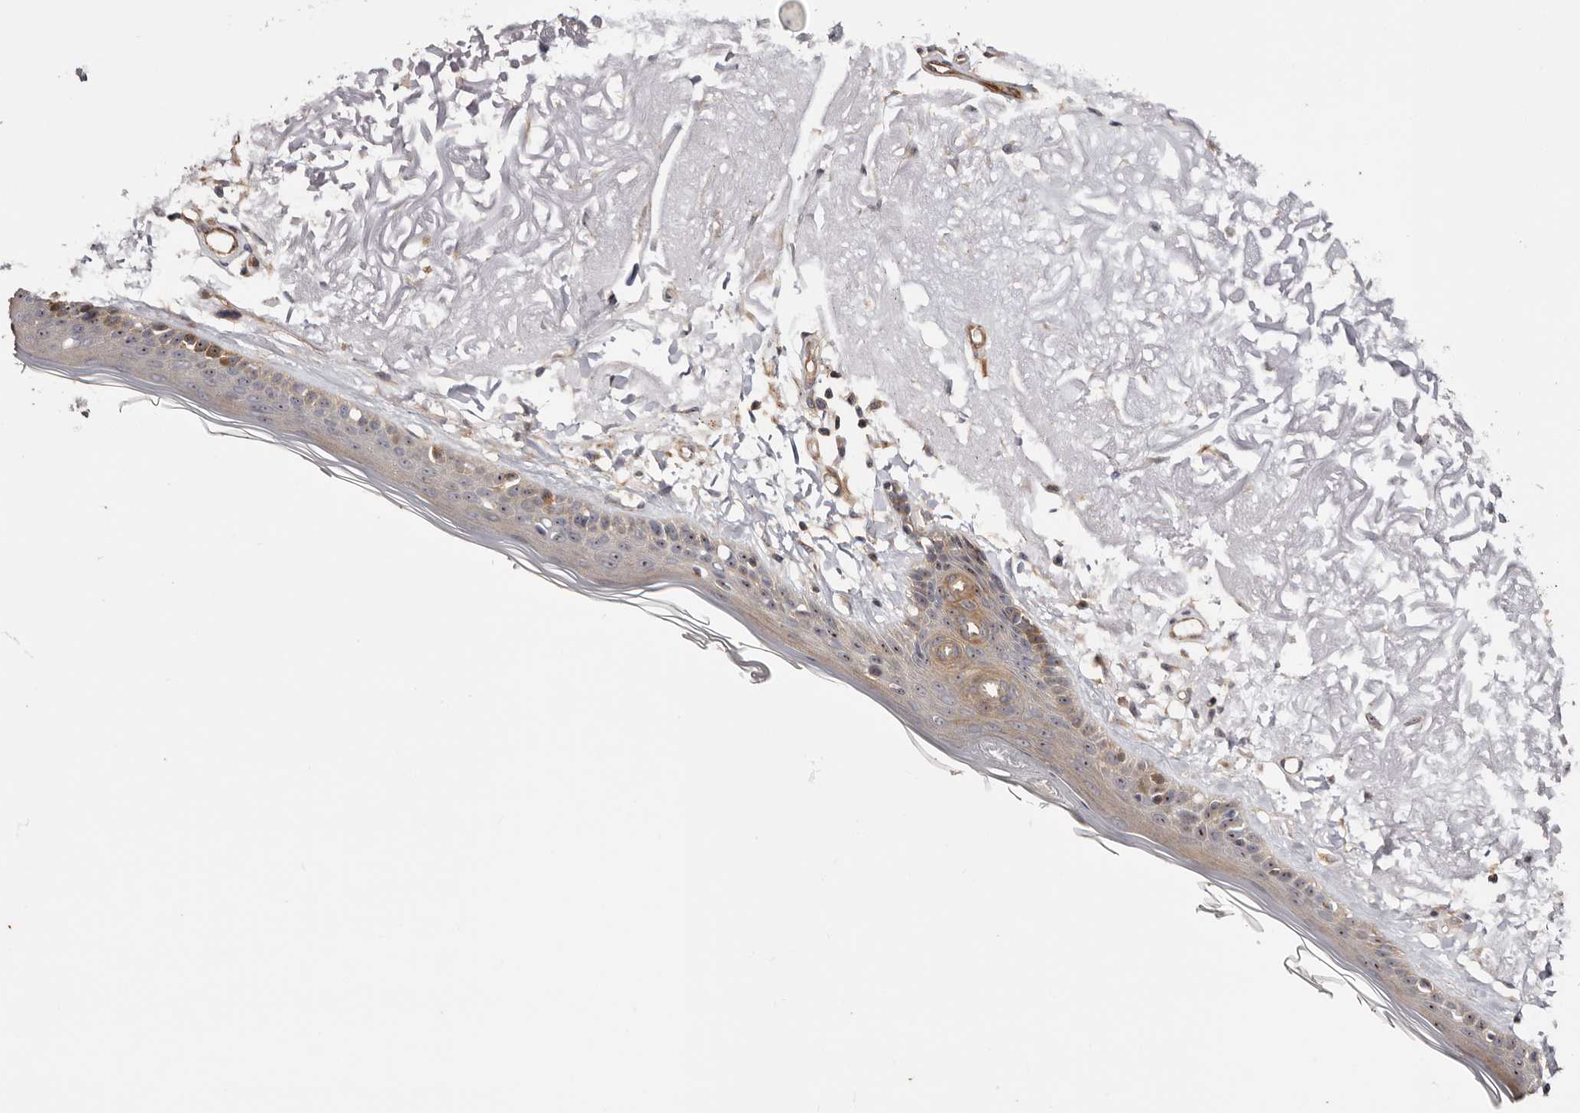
{"staining": {"intensity": "moderate", "quantity": ">75%", "location": "cytoplasmic/membranous"}, "tissue": "skin", "cell_type": "Fibroblasts", "image_type": "normal", "snomed": [{"axis": "morphology", "description": "Normal tissue, NOS"}, {"axis": "topography", "description": "Skin"}, {"axis": "topography", "description": "Skeletal muscle"}], "caption": "High-magnification brightfield microscopy of benign skin stained with DAB (brown) and counterstained with hematoxylin (blue). fibroblasts exhibit moderate cytoplasmic/membranous expression is identified in about>75% of cells.", "gene": "PANK4", "patient": {"sex": "male", "age": 83}}